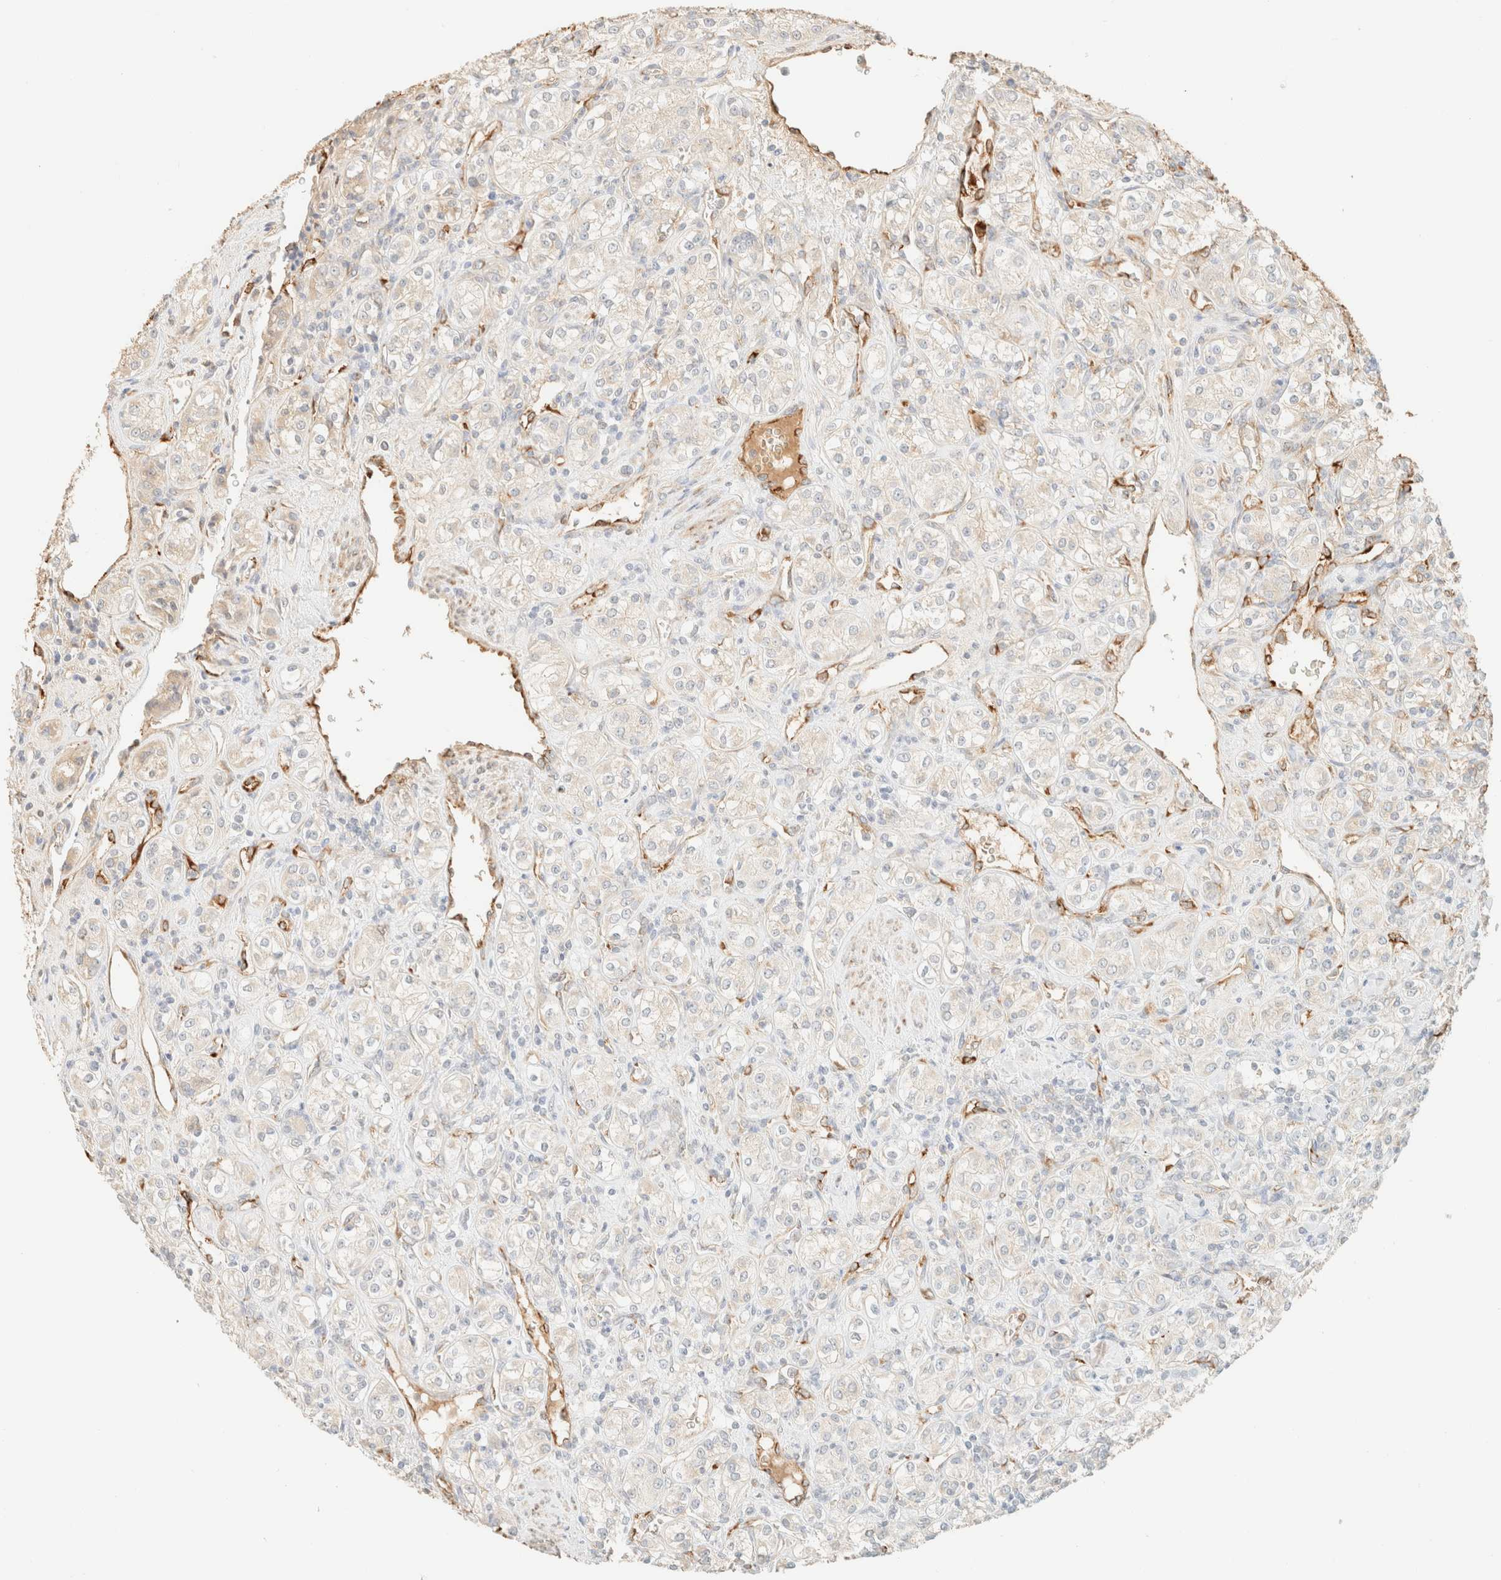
{"staining": {"intensity": "negative", "quantity": "none", "location": "none"}, "tissue": "renal cancer", "cell_type": "Tumor cells", "image_type": "cancer", "snomed": [{"axis": "morphology", "description": "Adenocarcinoma, NOS"}, {"axis": "topography", "description": "Kidney"}], "caption": "Micrograph shows no protein expression in tumor cells of renal adenocarcinoma tissue.", "gene": "SPARCL1", "patient": {"sex": "male", "age": 77}}